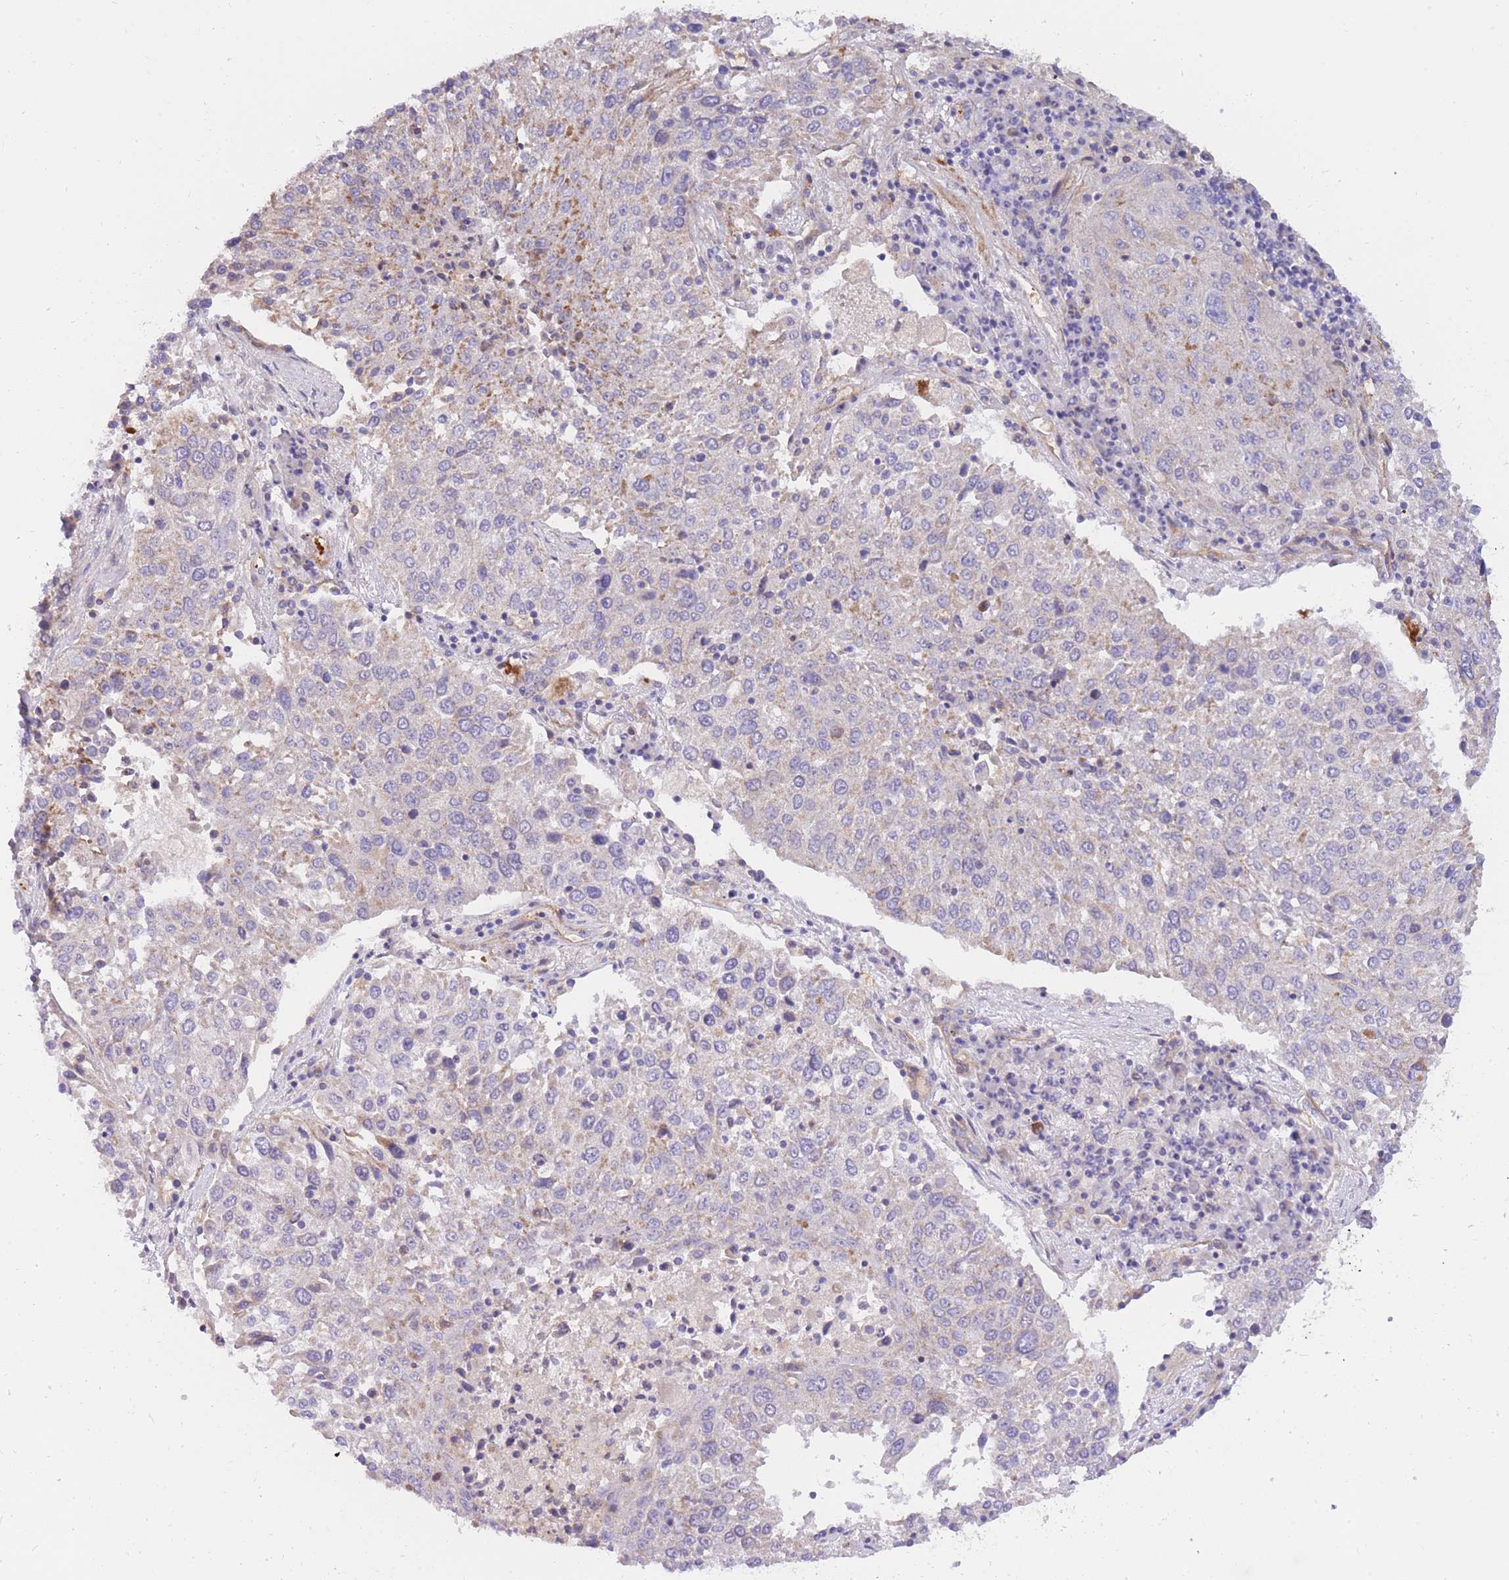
{"staining": {"intensity": "negative", "quantity": "none", "location": "none"}, "tissue": "lung cancer", "cell_type": "Tumor cells", "image_type": "cancer", "snomed": [{"axis": "morphology", "description": "Squamous cell carcinoma, NOS"}, {"axis": "topography", "description": "Lung"}], "caption": "Lung squamous cell carcinoma stained for a protein using immunohistochemistry demonstrates no expression tumor cells.", "gene": "SULT1A1", "patient": {"sex": "male", "age": 65}}